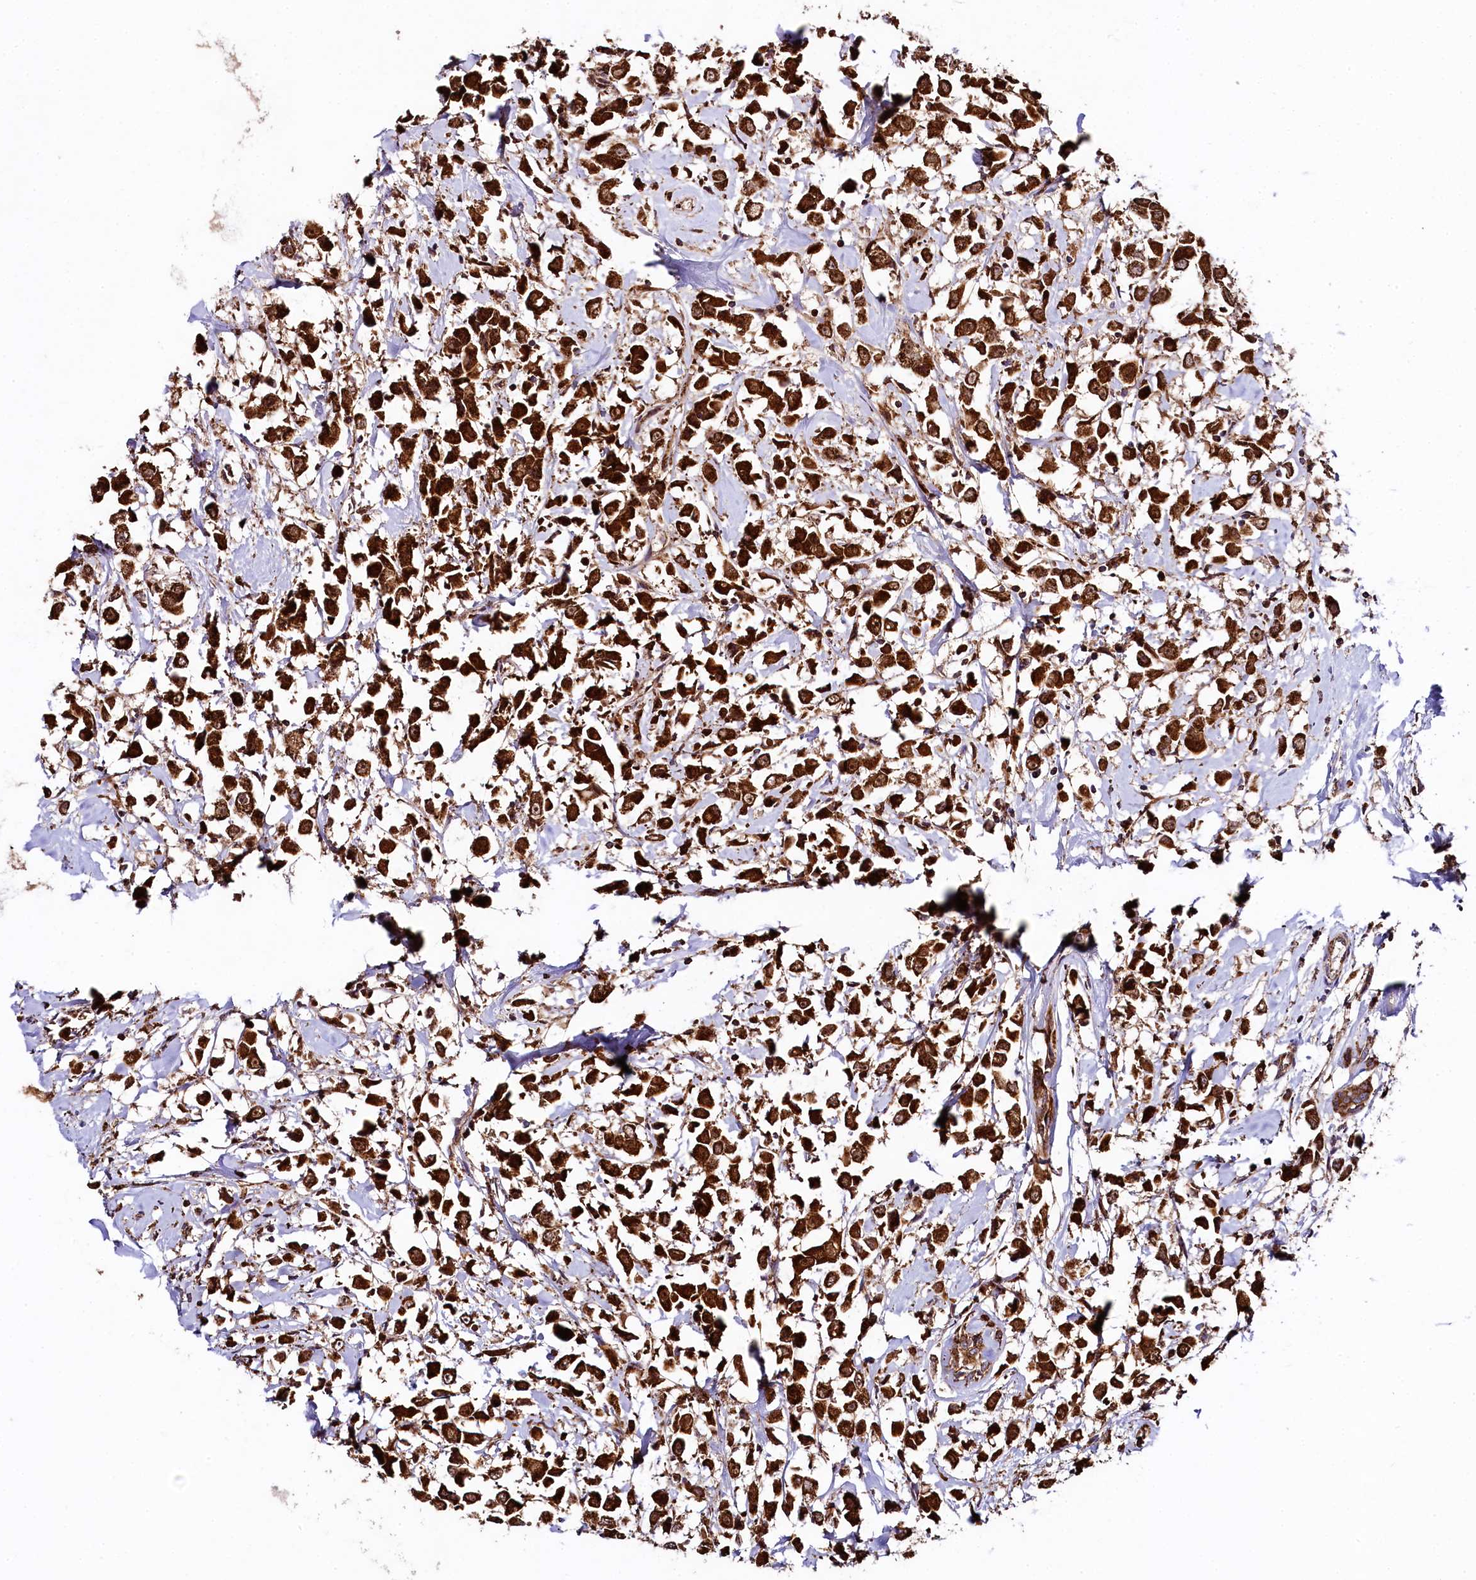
{"staining": {"intensity": "strong", "quantity": ">75%", "location": "cytoplasmic/membranous"}, "tissue": "breast cancer", "cell_type": "Tumor cells", "image_type": "cancer", "snomed": [{"axis": "morphology", "description": "Duct carcinoma"}, {"axis": "topography", "description": "Breast"}], "caption": "Approximately >75% of tumor cells in intraductal carcinoma (breast) reveal strong cytoplasmic/membranous protein expression as visualized by brown immunohistochemical staining.", "gene": "CLYBL", "patient": {"sex": "female", "age": 61}}